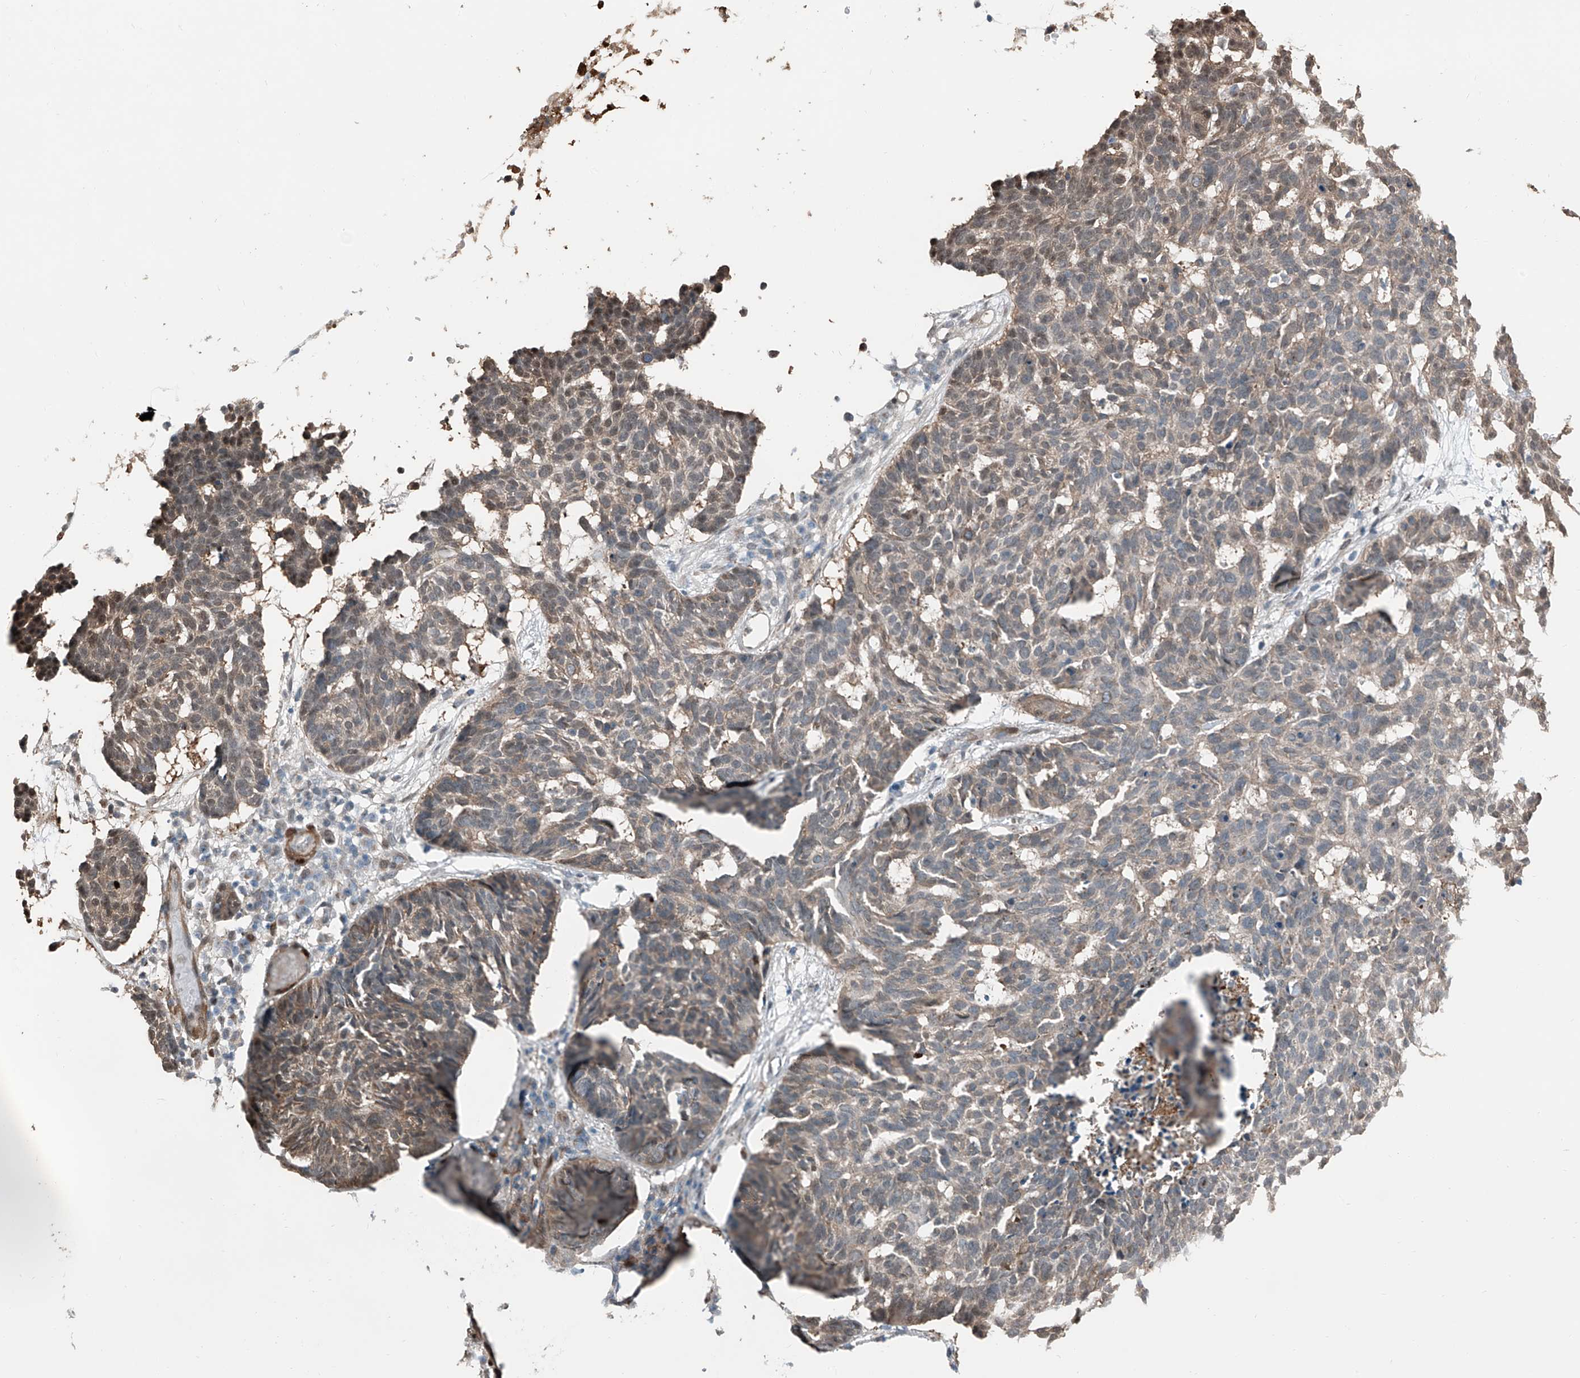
{"staining": {"intensity": "moderate", "quantity": "25%-75%", "location": "cytoplasmic/membranous"}, "tissue": "skin cancer", "cell_type": "Tumor cells", "image_type": "cancer", "snomed": [{"axis": "morphology", "description": "Basal cell carcinoma"}, {"axis": "topography", "description": "Skin"}], "caption": "This is an image of immunohistochemistry (IHC) staining of skin cancer, which shows moderate staining in the cytoplasmic/membranous of tumor cells.", "gene": "HSPA6", "patient": {"sex": "male", "age": 85}}